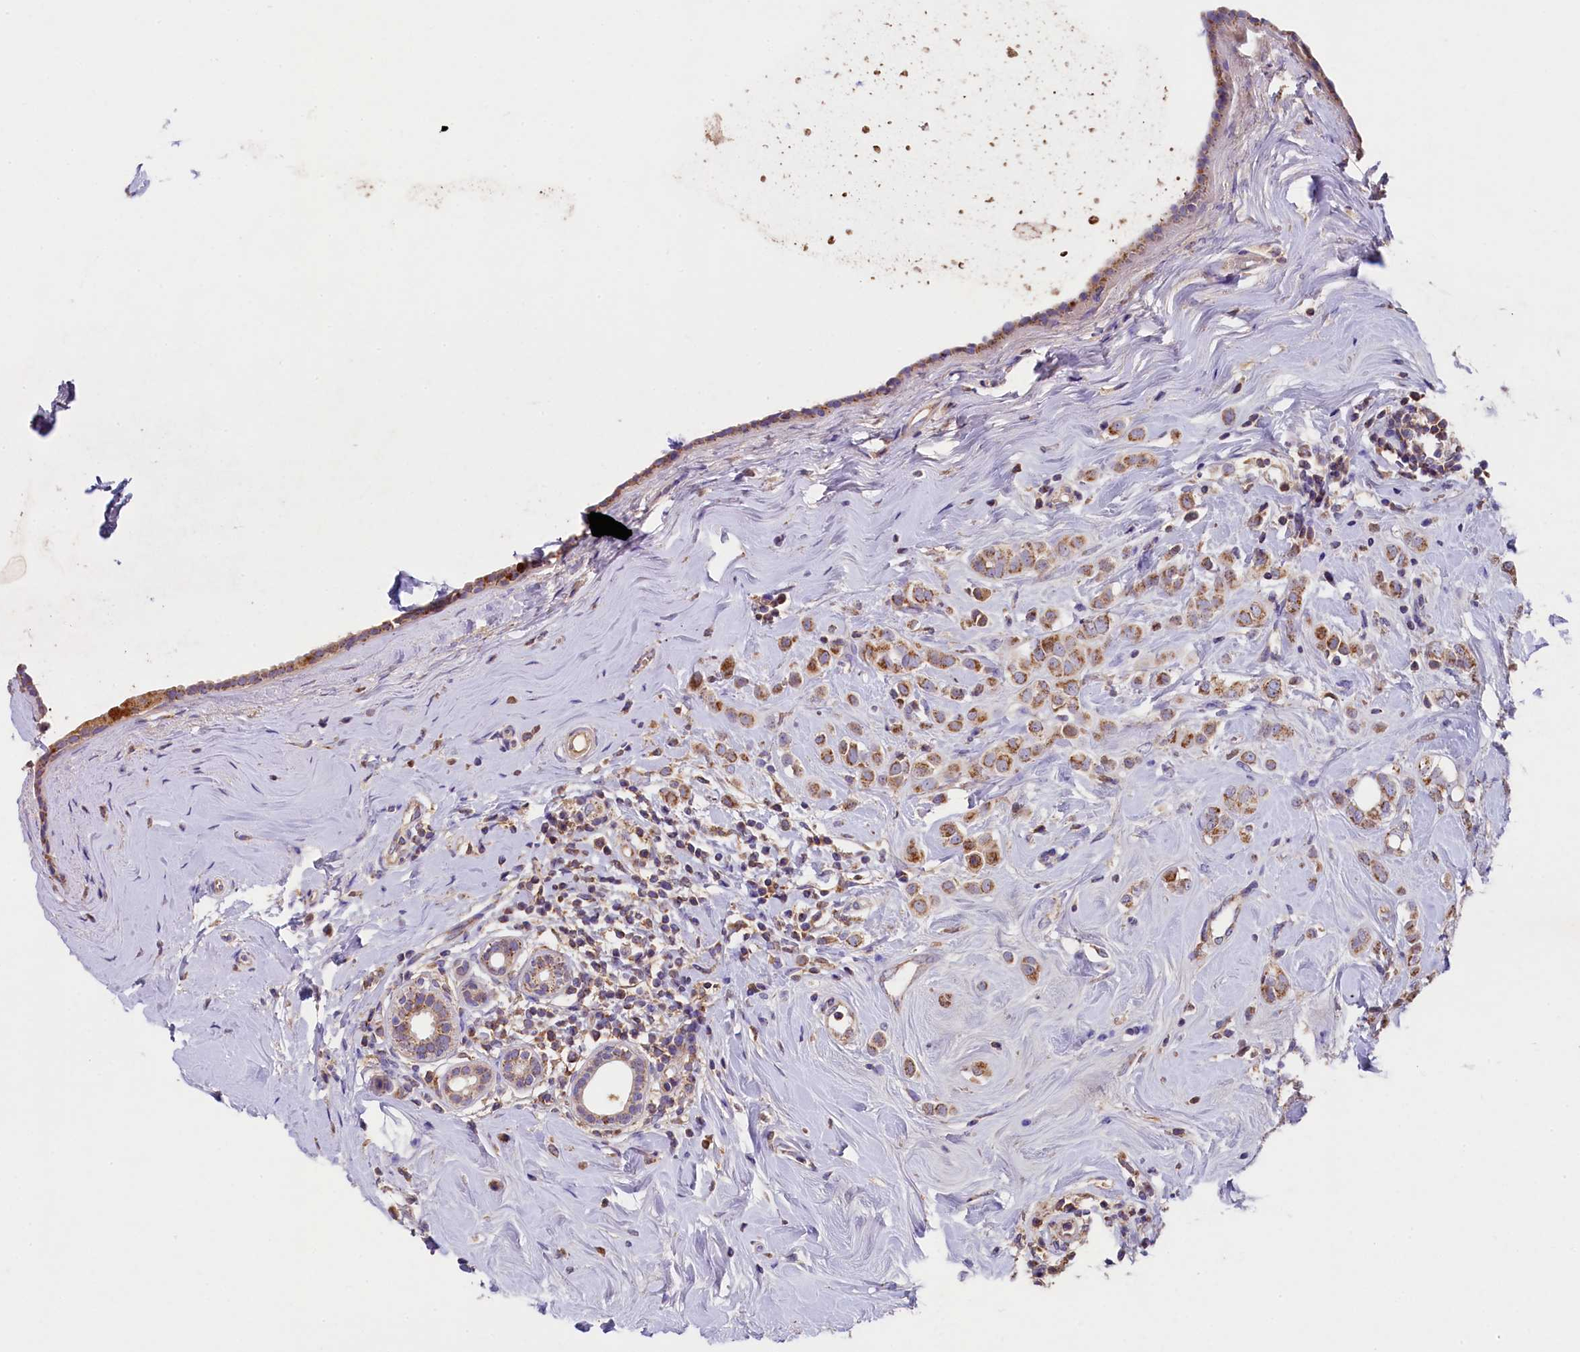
{"staining": {"intensity": "moderate", "quantity": ">75%", "location": "cytoplasmic/membranous"}, "tissue": "breast cancer", "cell_type": "Tumor cells", "image_type": "cancer", "snomed": [{"axis": "morphology", "description": "Lobular carcinoma"}, {"axis": "topography", "description": "Breast"}], "caption": "High-magnification brightfield microscopy of breast cancer (lobular carcinoma) stained with DAB (3,3'-diaminobenzidine) (brown) and counterstained with hematoxylin (blue). tumor cells exhibit moderate cytoplasmic/membranous positivity is seen in approximately>75% of cells.", "gene": "PMPCB", "patient": {"sex": "female", "age": 47}}